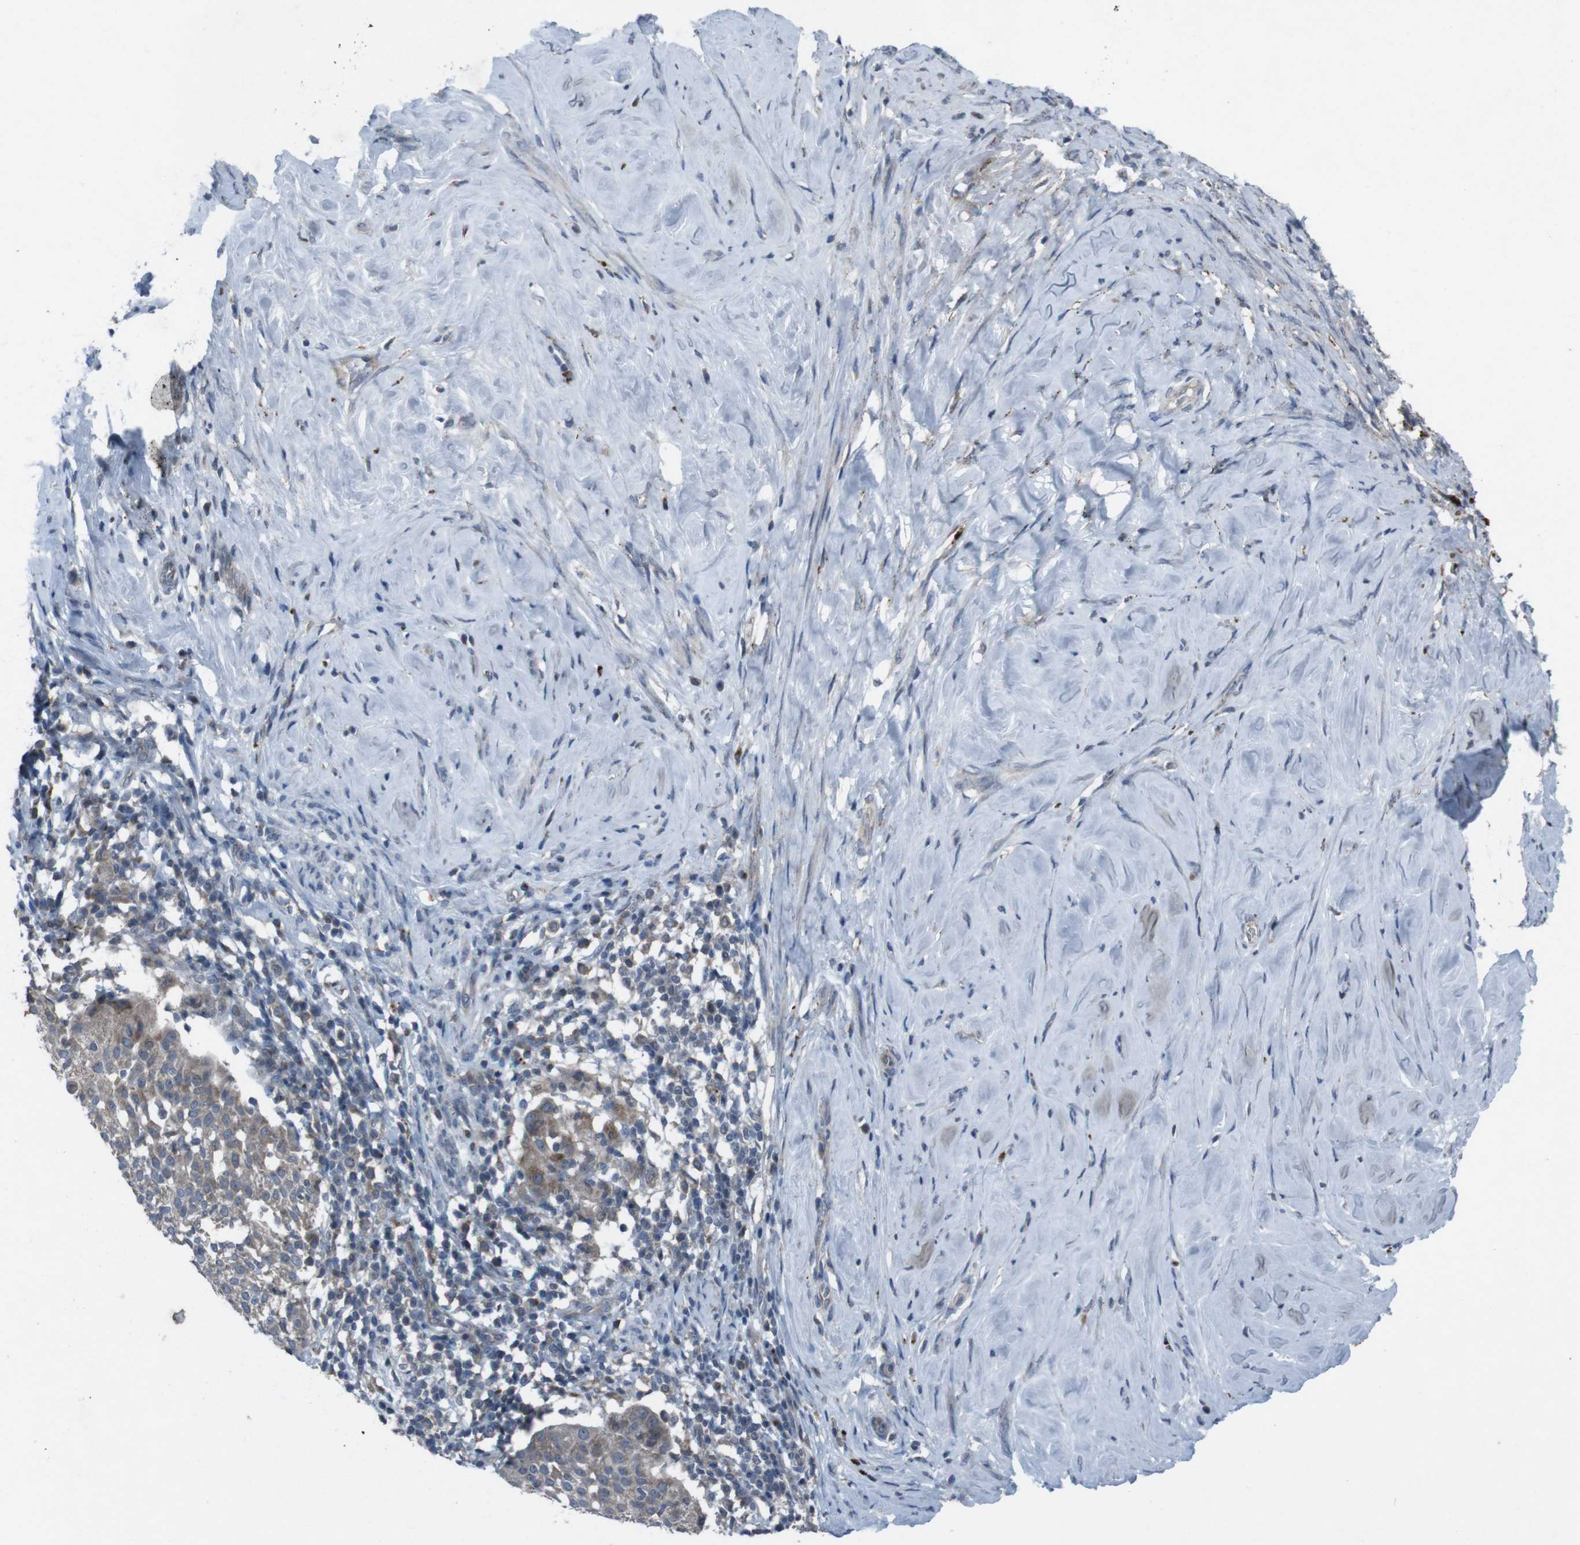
{"staining": {"intensity": "moderate", "quantity": ">75%", "location": "cytoplasmic/membranous"}, "tissue": "cervical cancer", "cell_type": "Tumor cells", "image_type": "cancer", "snomed": [{"axis": "morphology", "description": "Squamous cell carcinoma, NOS"}, {"axis": "topography", "description": "Cervix"}], "caption": "The image exhibits immunohistochemical staining of squamous cell carcinoma (cervical). There is moderate cytoplasmic/membranous positivity is appreciated in about >75% of tumor cells. (DAB (3,3'-diaminobenzidine) = brown stain, brightfield microscopy at high magnification).", "gene": "EFNA5", "patient": {"sex": "female", "age": 51}}